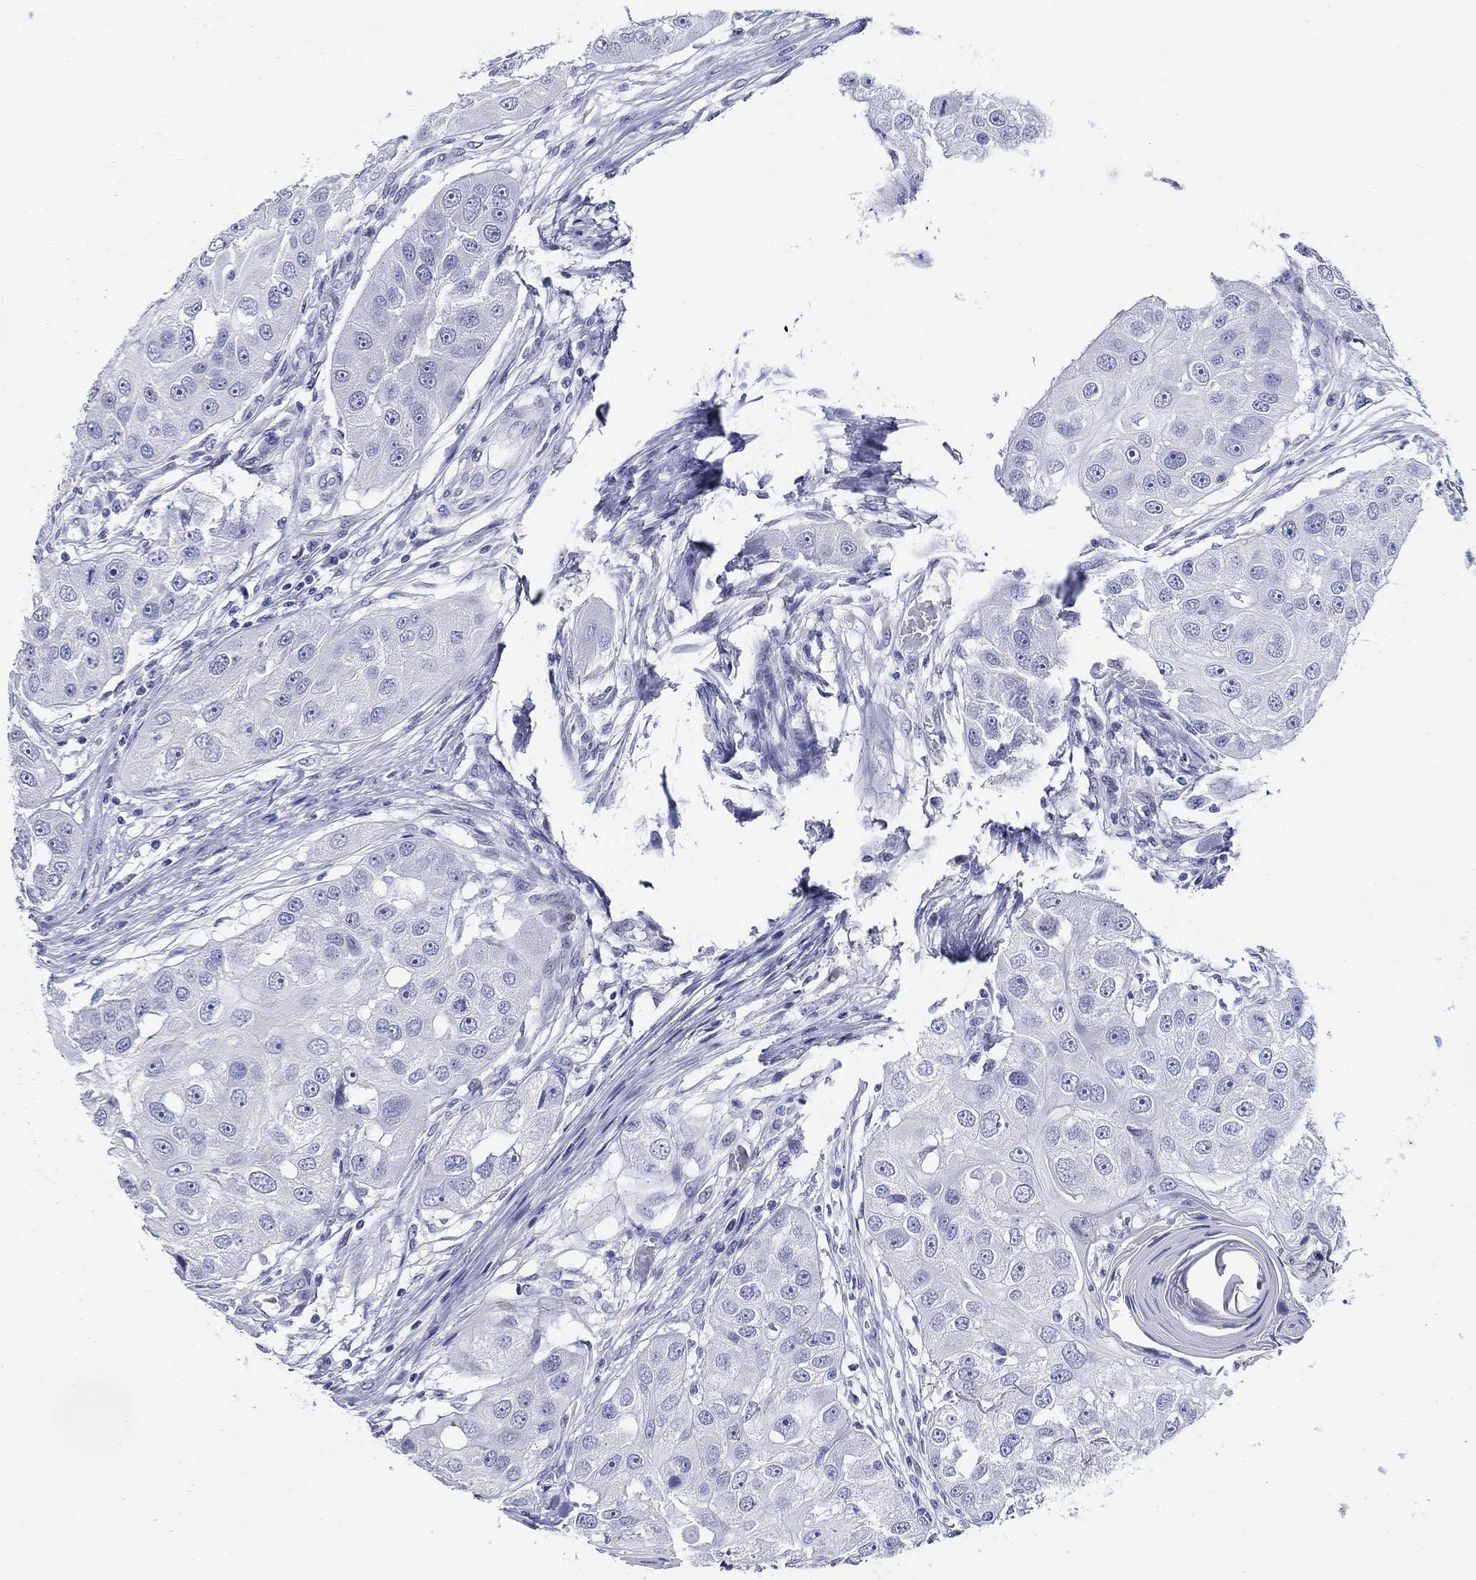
{"staining": {"intensity": "negative", "quantity": "none", "location": "none"}, "tissue": "head and neck cancer", "cell_type": "Tumor cells", "image_type": "cancer", "snomed": [{"axis": "morphology", "description": "Normal tissue, NOS"}, {"axis": "morphology", "description": "Squamous cell carcinoma, NOS"}, {"axis": "topography", "description": "Skeletal muscle"}, {"axis": "topography", "description": "Head-Neck"}], "caption": "This image is of head and neck squamous cell carcinoma stained with IHC to label a protein in brown with the nuclei are counter-stained blue. There is no staining in tumor cells. Nuclei are stained in blue.", "gene": "CRYGS", "patient": {"sex": "male", "age": 51}}